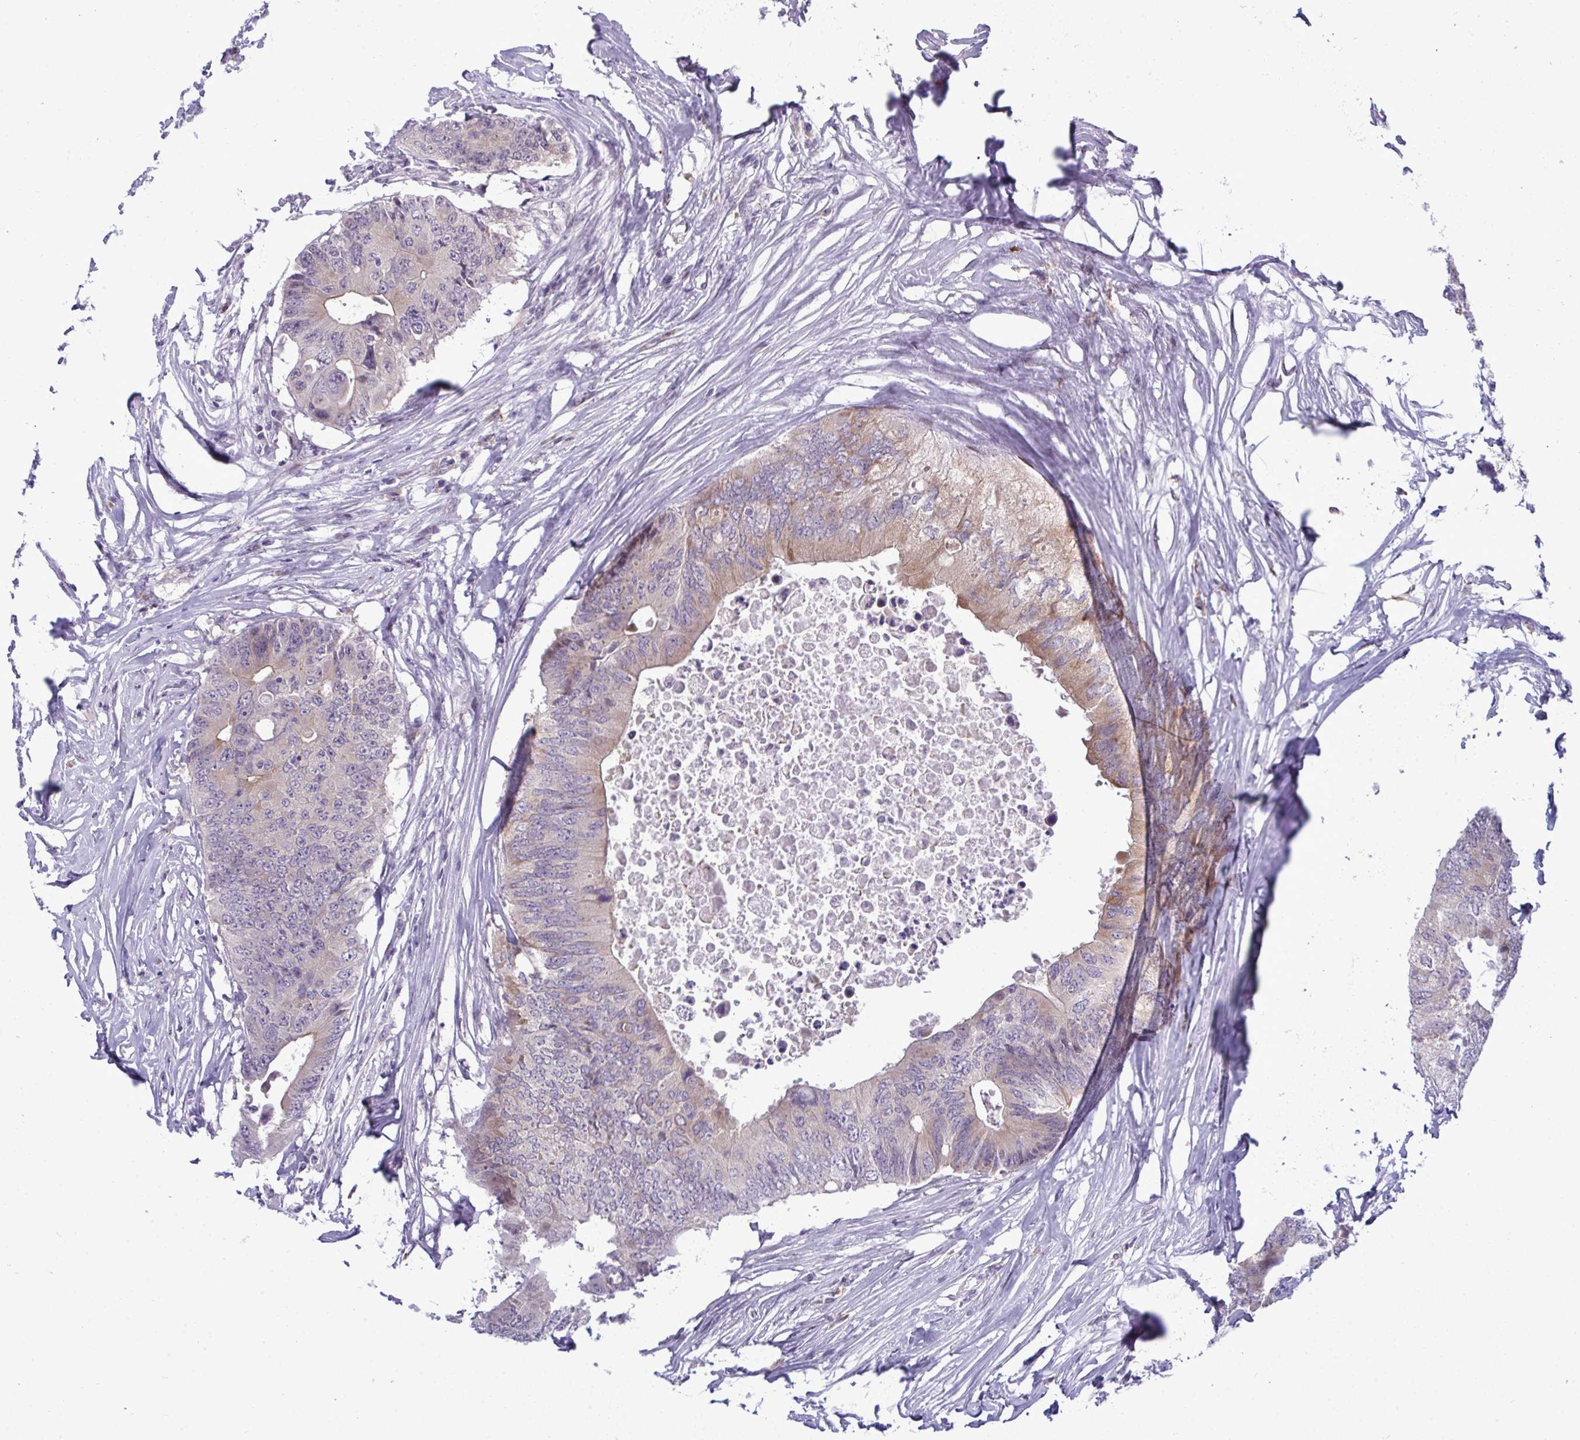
{"staining": {"intensity": "moderate", "quantity": "<25%", "location": "cytoplasmic/membranous"}, "tissue": "colorectal cancer", "cell_type": "Tumor cells", "image_type": "cancer", "snomed": [{"axis": "morphology", "description": "Adenocarcinoma, NOS"}, {"axis": "topography", "description": "Colon"}], "caption": "Colorectal cancer (adenocarcinoma) stained with a protein marker exhibits moderate staining in tumor cells.", "gene": "TAB1", "patient": {"sex": "male", "age": 71}}